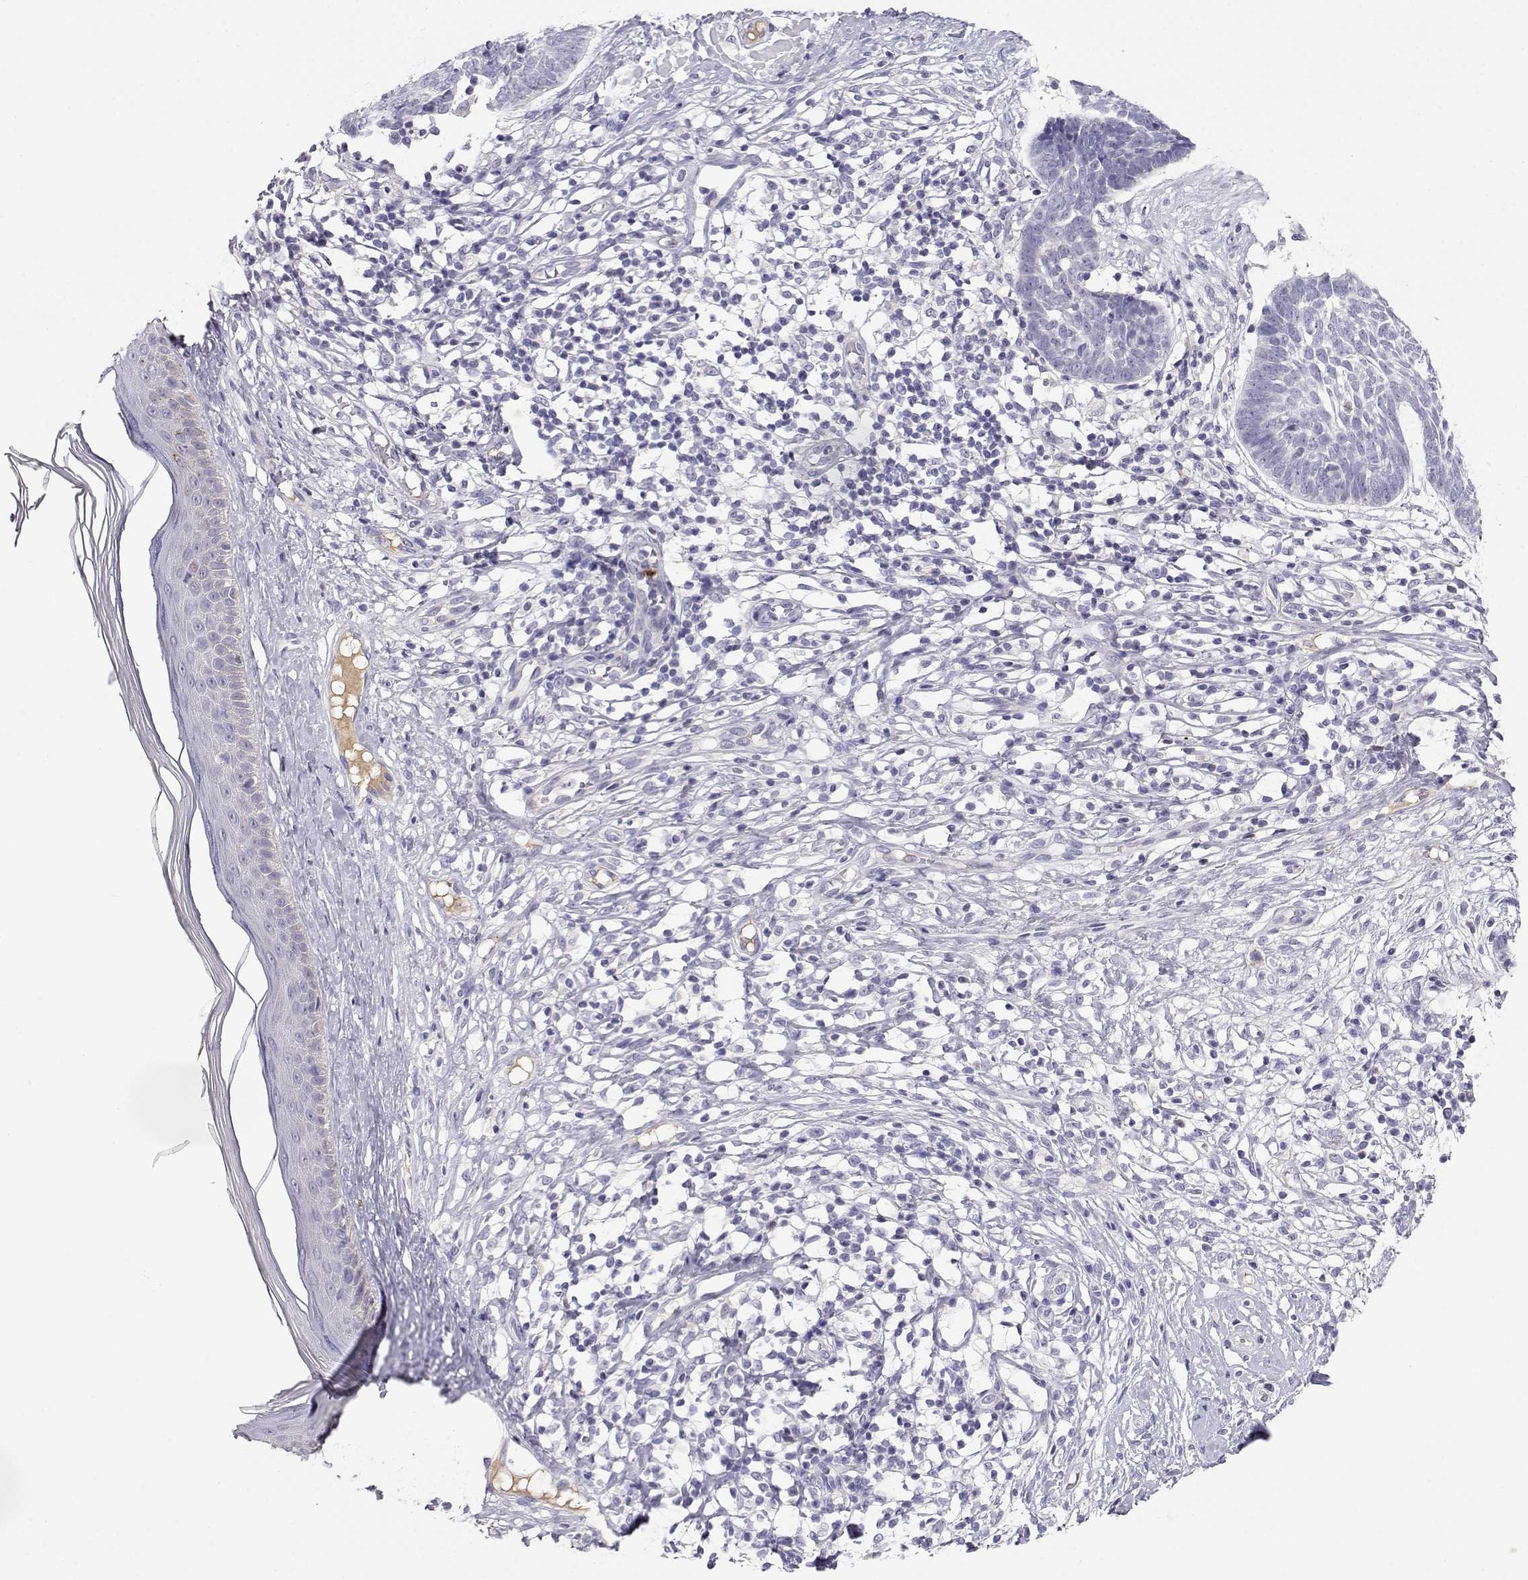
{"staining": {"intensity": "negative", "quantity": "none", "location": "none"}, "tissue": "skin cancer", "cell_type": "Tumor cells", "image_type": "cancer", "snomed": [{"axis": "morphology", "description": "Basal cell carcinoma"}, {"axis": "topography", "description": "Skin"}], "caption": "Tumor cells show no significant protein expression in skin basal cell carcinoma.", "gene": "CDHR1", "patient": {"sex": "male", "age": 85}}